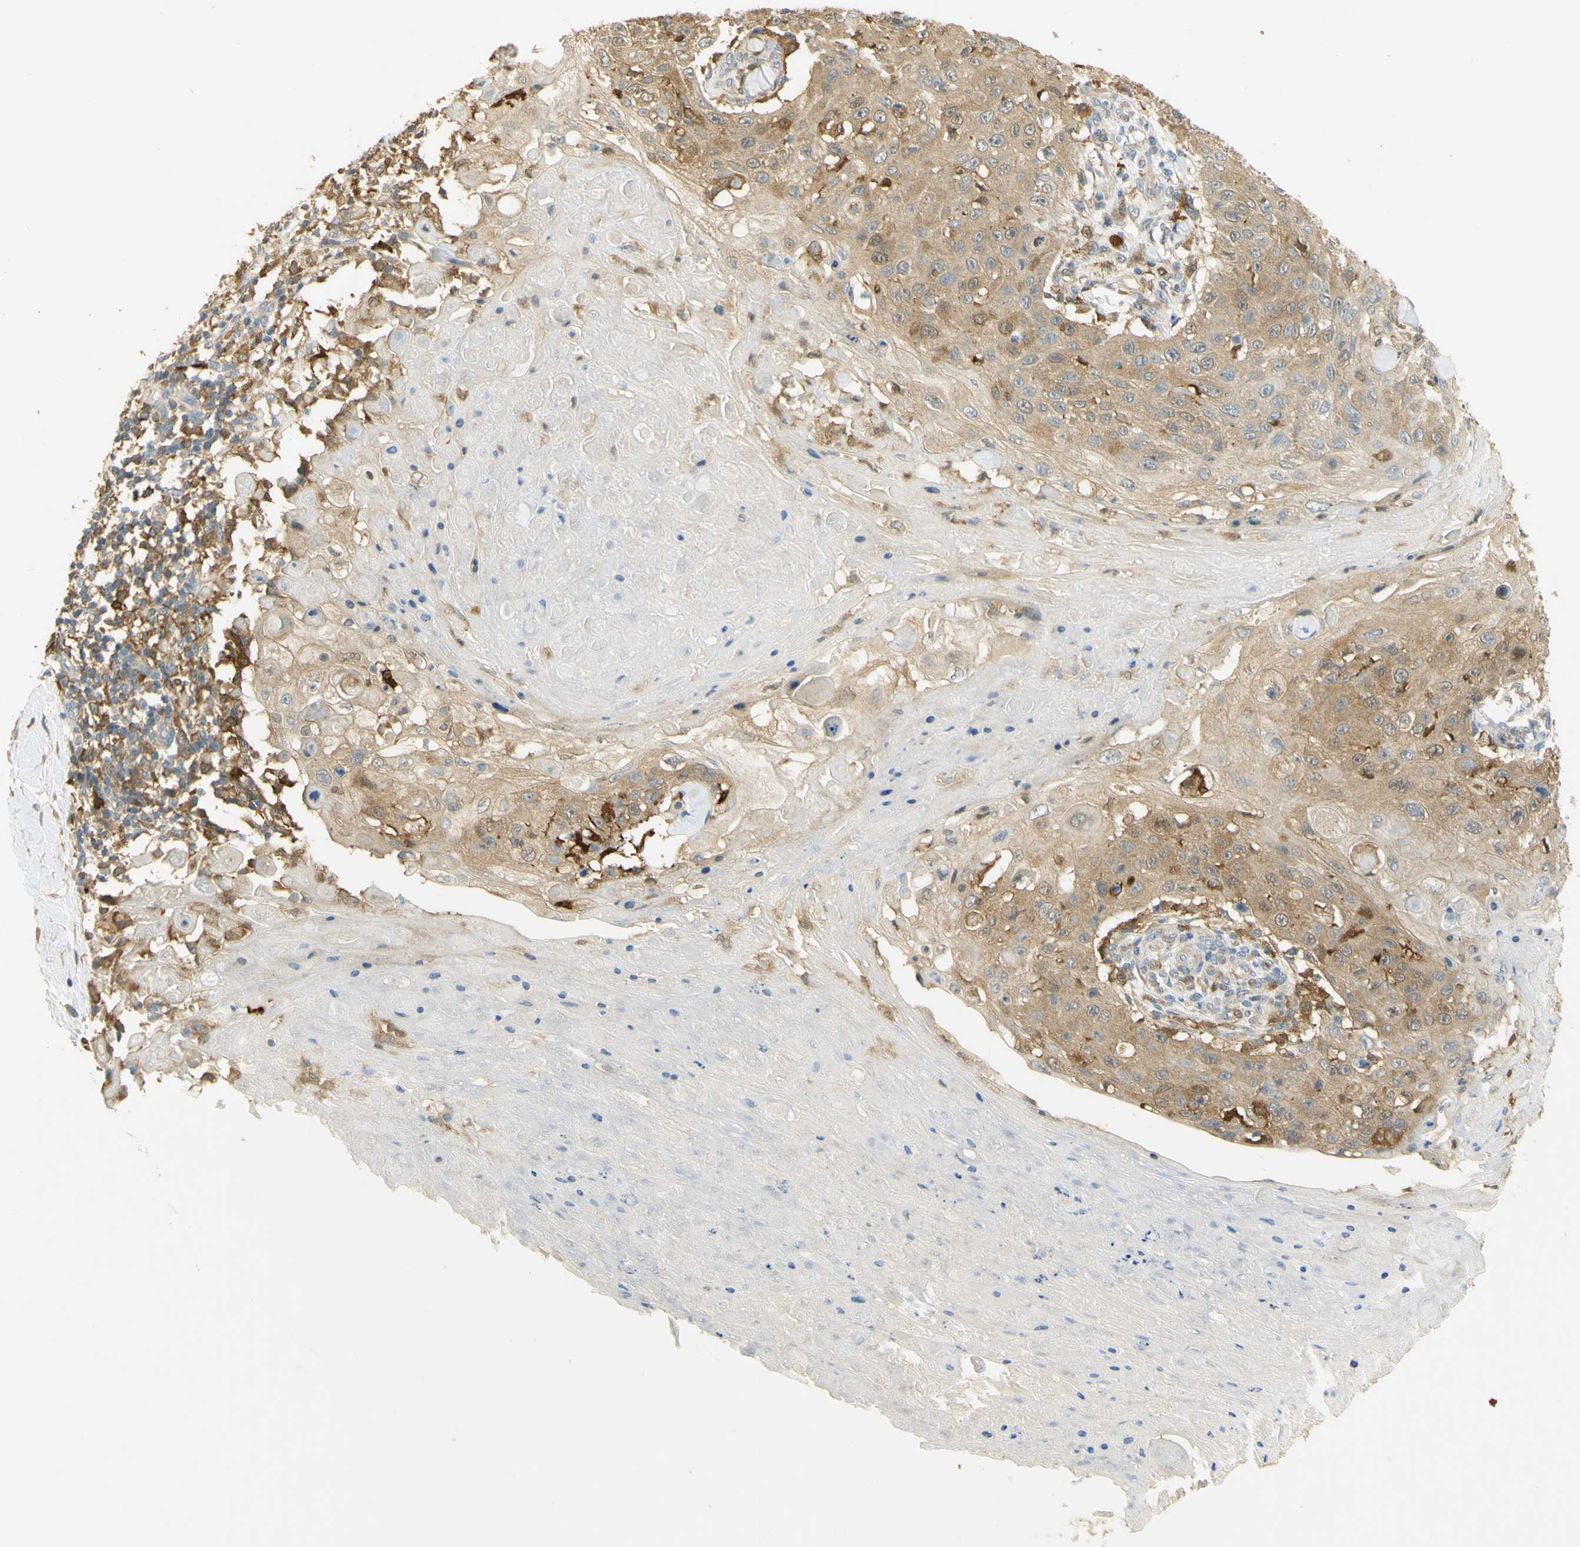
{"staining": {"intensity": "moderate", "quantity": ">75%", "location": "cytoplasmic/membranous"}, "tissue": "skin cancer", "cell_type": "Tumor cells", "image_type": "cancer", "snomed": [{"axis": "morphology", "description": "Squamous cell carcinoma, NOS"}, {"axis": "topography", "description": "Skin"}], "caption": "There is medium levels of moderate cytoplasmic/membranous staining in tumor cells of skin cancer (squamous cell carcinoma), as demonstrated by immunohistochemical staining (brown color).", "gene": "PAK1", "patient": {"sex": "male", "age": 86}}